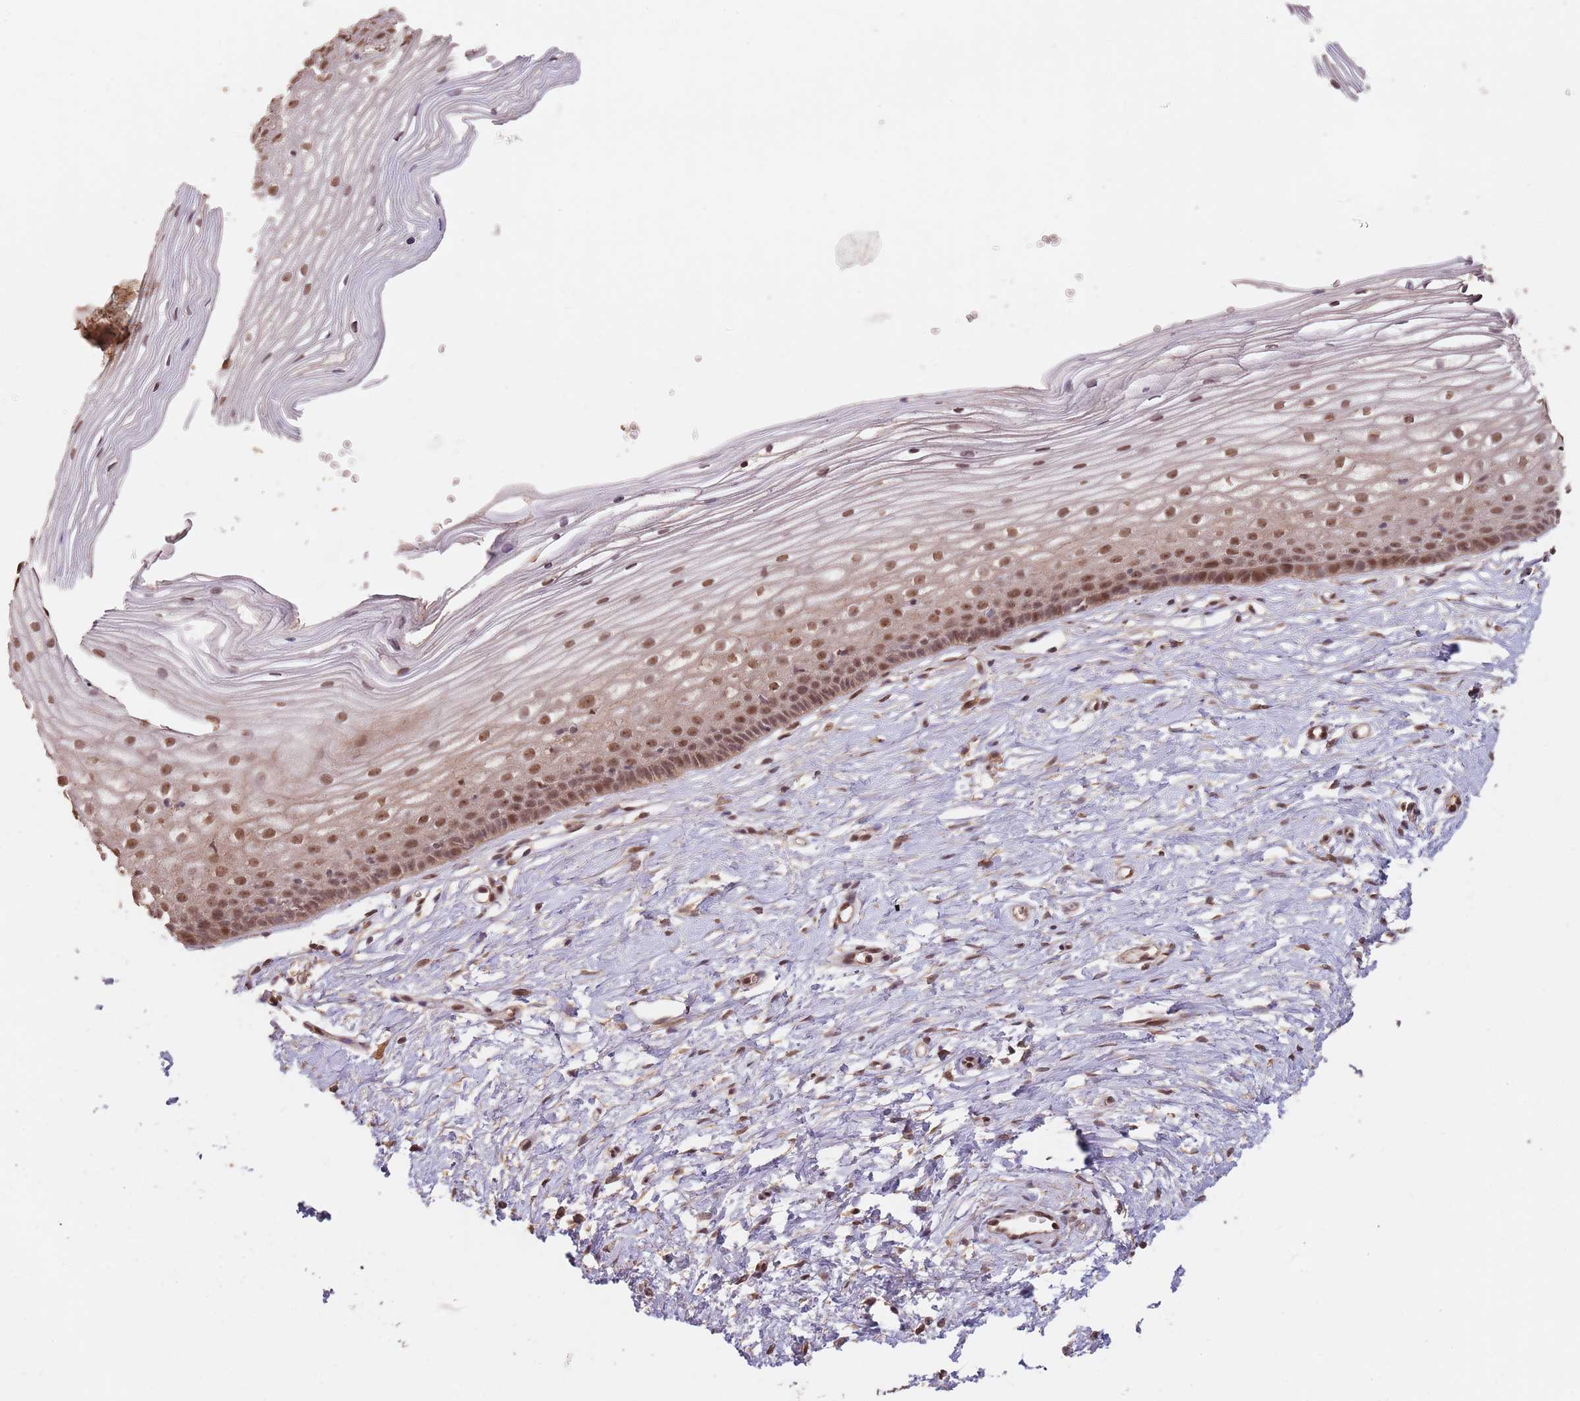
{"staining": {"intensity": "strong", "quantity": ">75%", "location": "cytoplasmic/membranous,nuclear"}, "tissue": "cervix", "cell_type": "Glandular cells", "image_type": "normal", "snomed": [{"axis": "morphology", "description": "Normal tissue, NOS"}, {"axis": "topography", "description": "Cervix"}], "caption": "The photomicrograph demonstrates staining of normal cervix, revealing strong cytoplasmic/membranous,nuclear protein staining (brown color) within glandular cells. (IHC, brightfield microscopy, high magnification).", "gene": "RFXANK", "patient": {"sex": "female", "age": 40}}